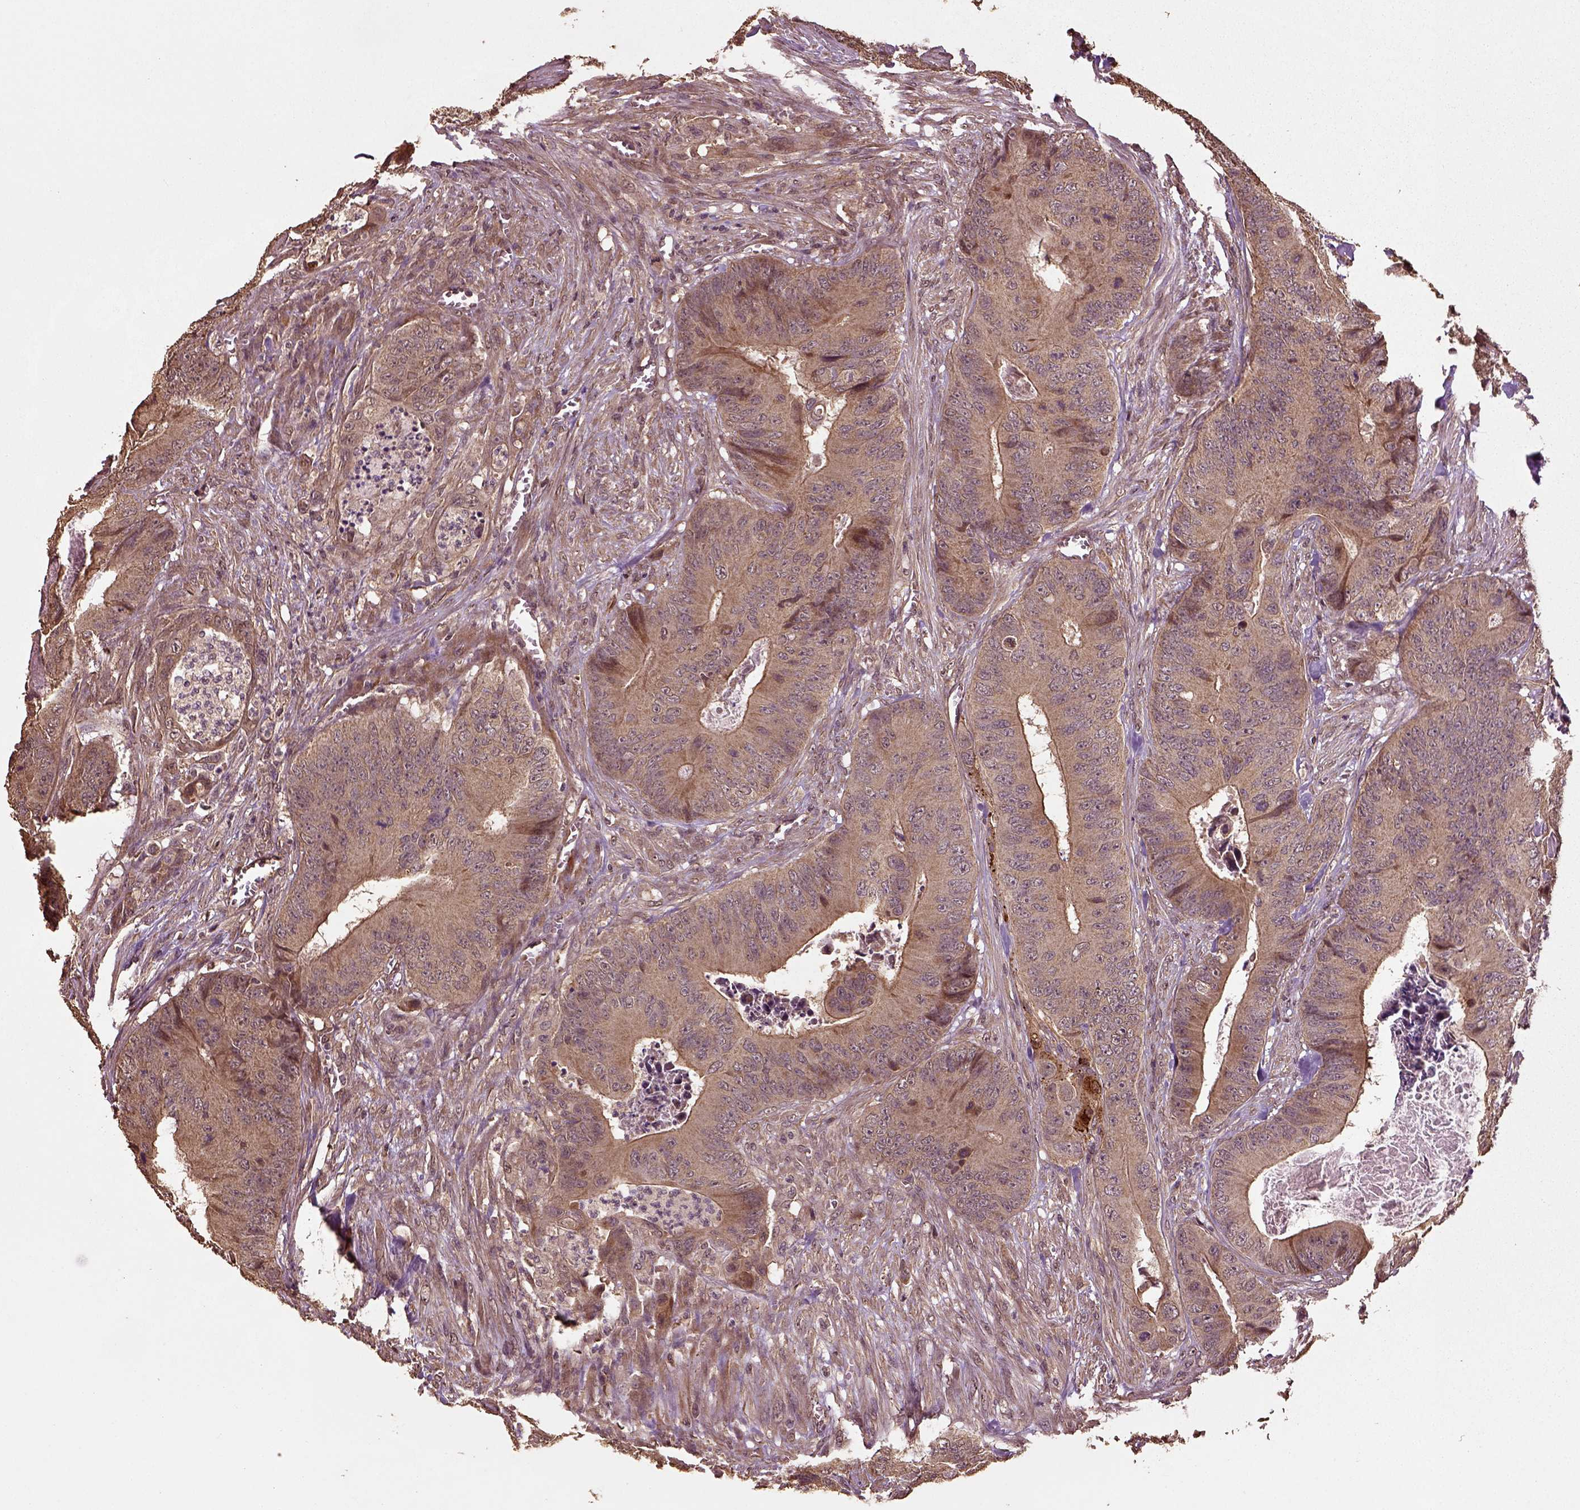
{"staining": {"intensity": "moderate", "quantity": "25%-75%", "location": "cytoplasmic/membranous"}, "tissue": "colorectal cancer", "cell_type": "Tumor cells", "image_type": "cancer", "snomed": [{"axis": "morphology", "description": "Adenocarcinoma, NOS"}, {"axis": "topography", "description": "Colon"}], "caption": "IHC (DAB (3,3'-diaminobenzidine)) staining of human colorectal cancer displays moderate cytoplasmic/membranous protein expression in about 25%-75% of tumor cells. (DAB IHC, brown staining for protein, blue staining for nuclei).", "gene": "ERV3-1", "patient": {"sex": "male", "age": 84}}